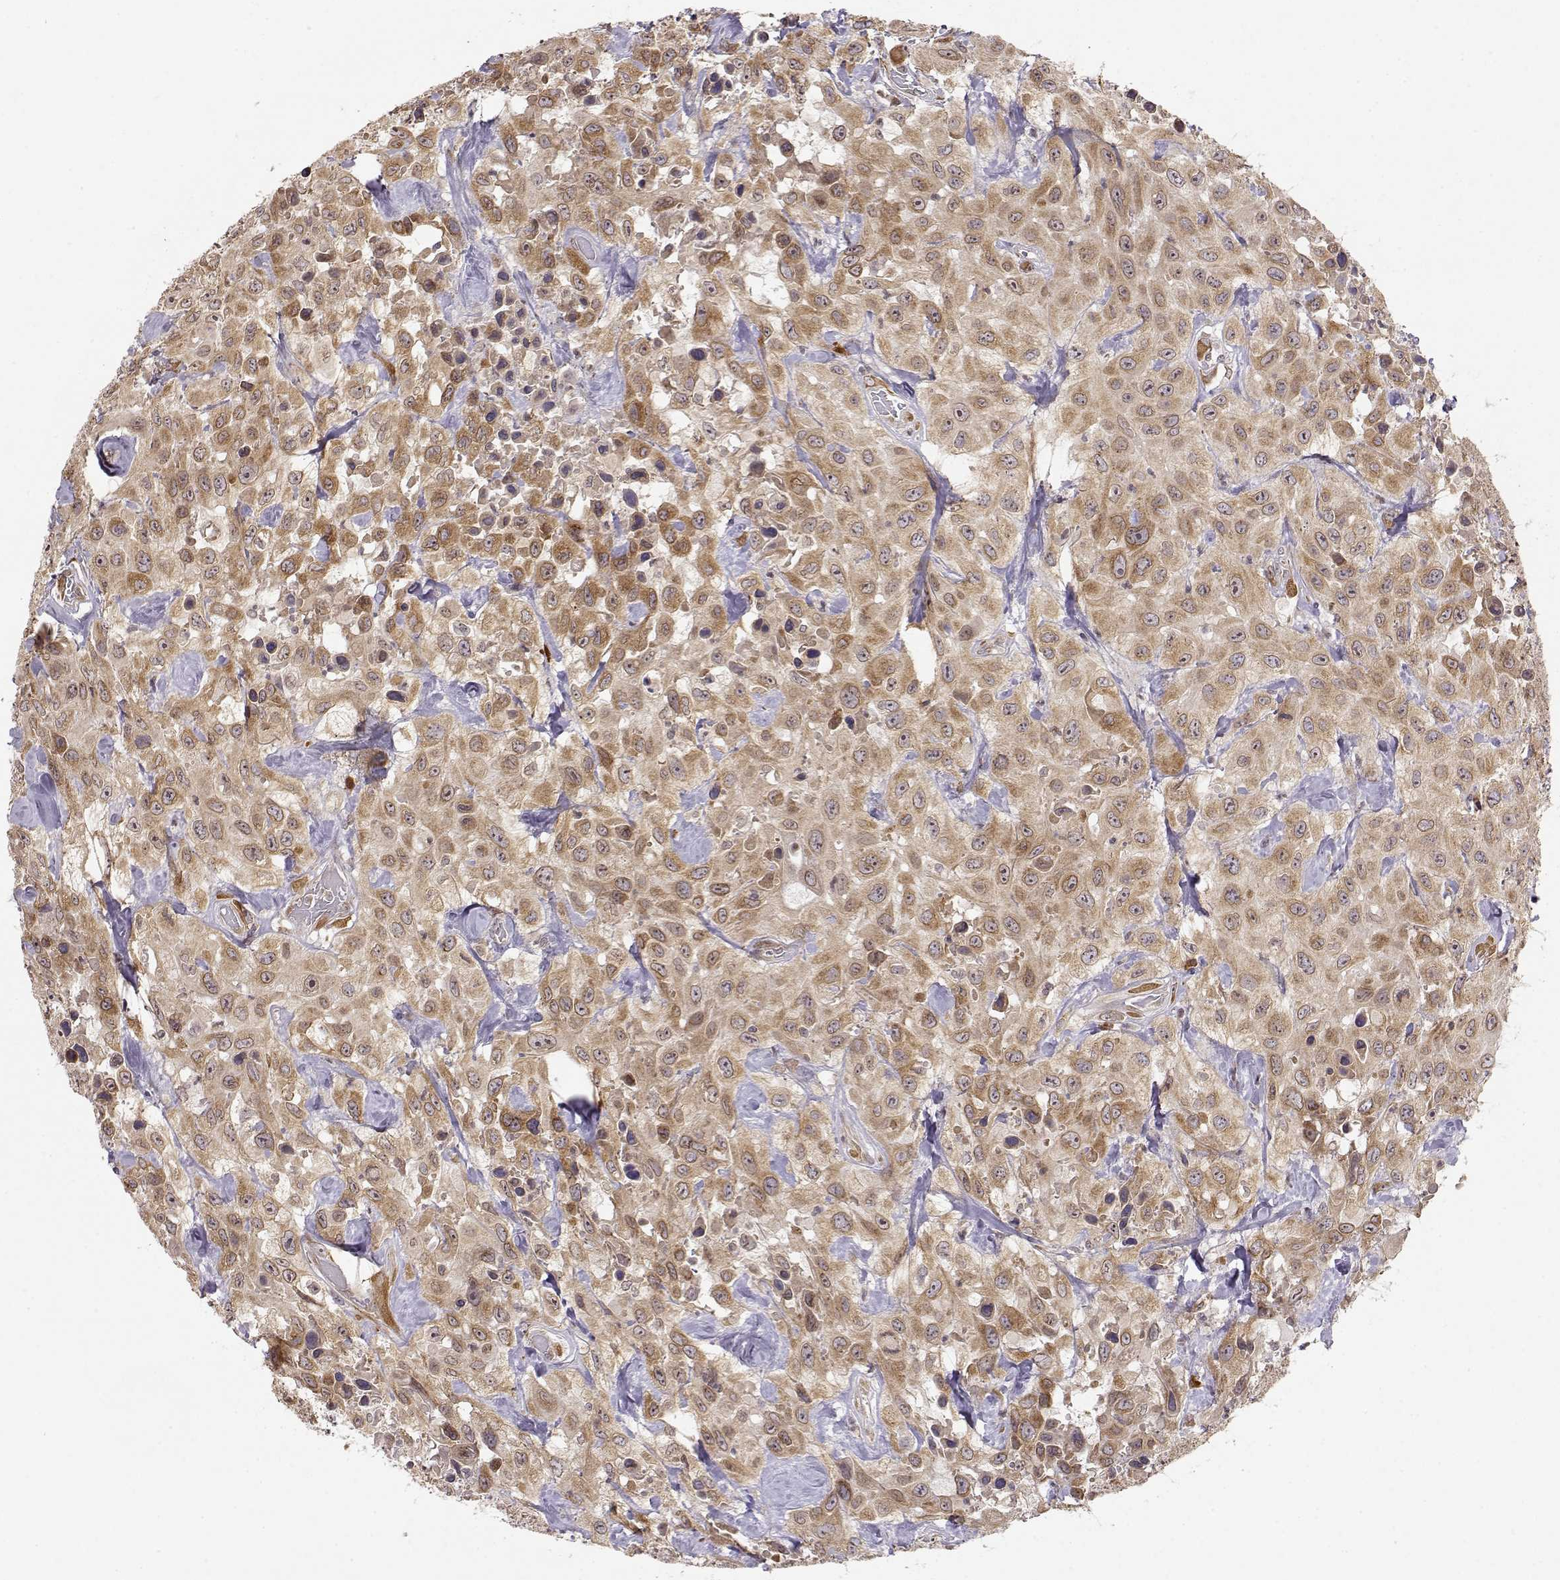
{"staining": {"intensity": "moderate", "quantity": ">75%", "location": "cytoplasmic/membranous"}, "tissue": "urothelial cancer", "cell_type": "Tumor cells", "image_type": "cancer", "snomed": [{"axis": "morphology", "description": "Urothelial carcinoma, High grade"}, {"axis": "topography", "description": "Urinary bladder"}], "caption": "There is medium levels of moderate cytoplasmic/membranous positivity in tumor cells of urothelial cancer, as demonstrated by immunohistochemical staining (brown color).", "gene": "ERGIC2", "patient": {"sex": "male", "age": 79}}